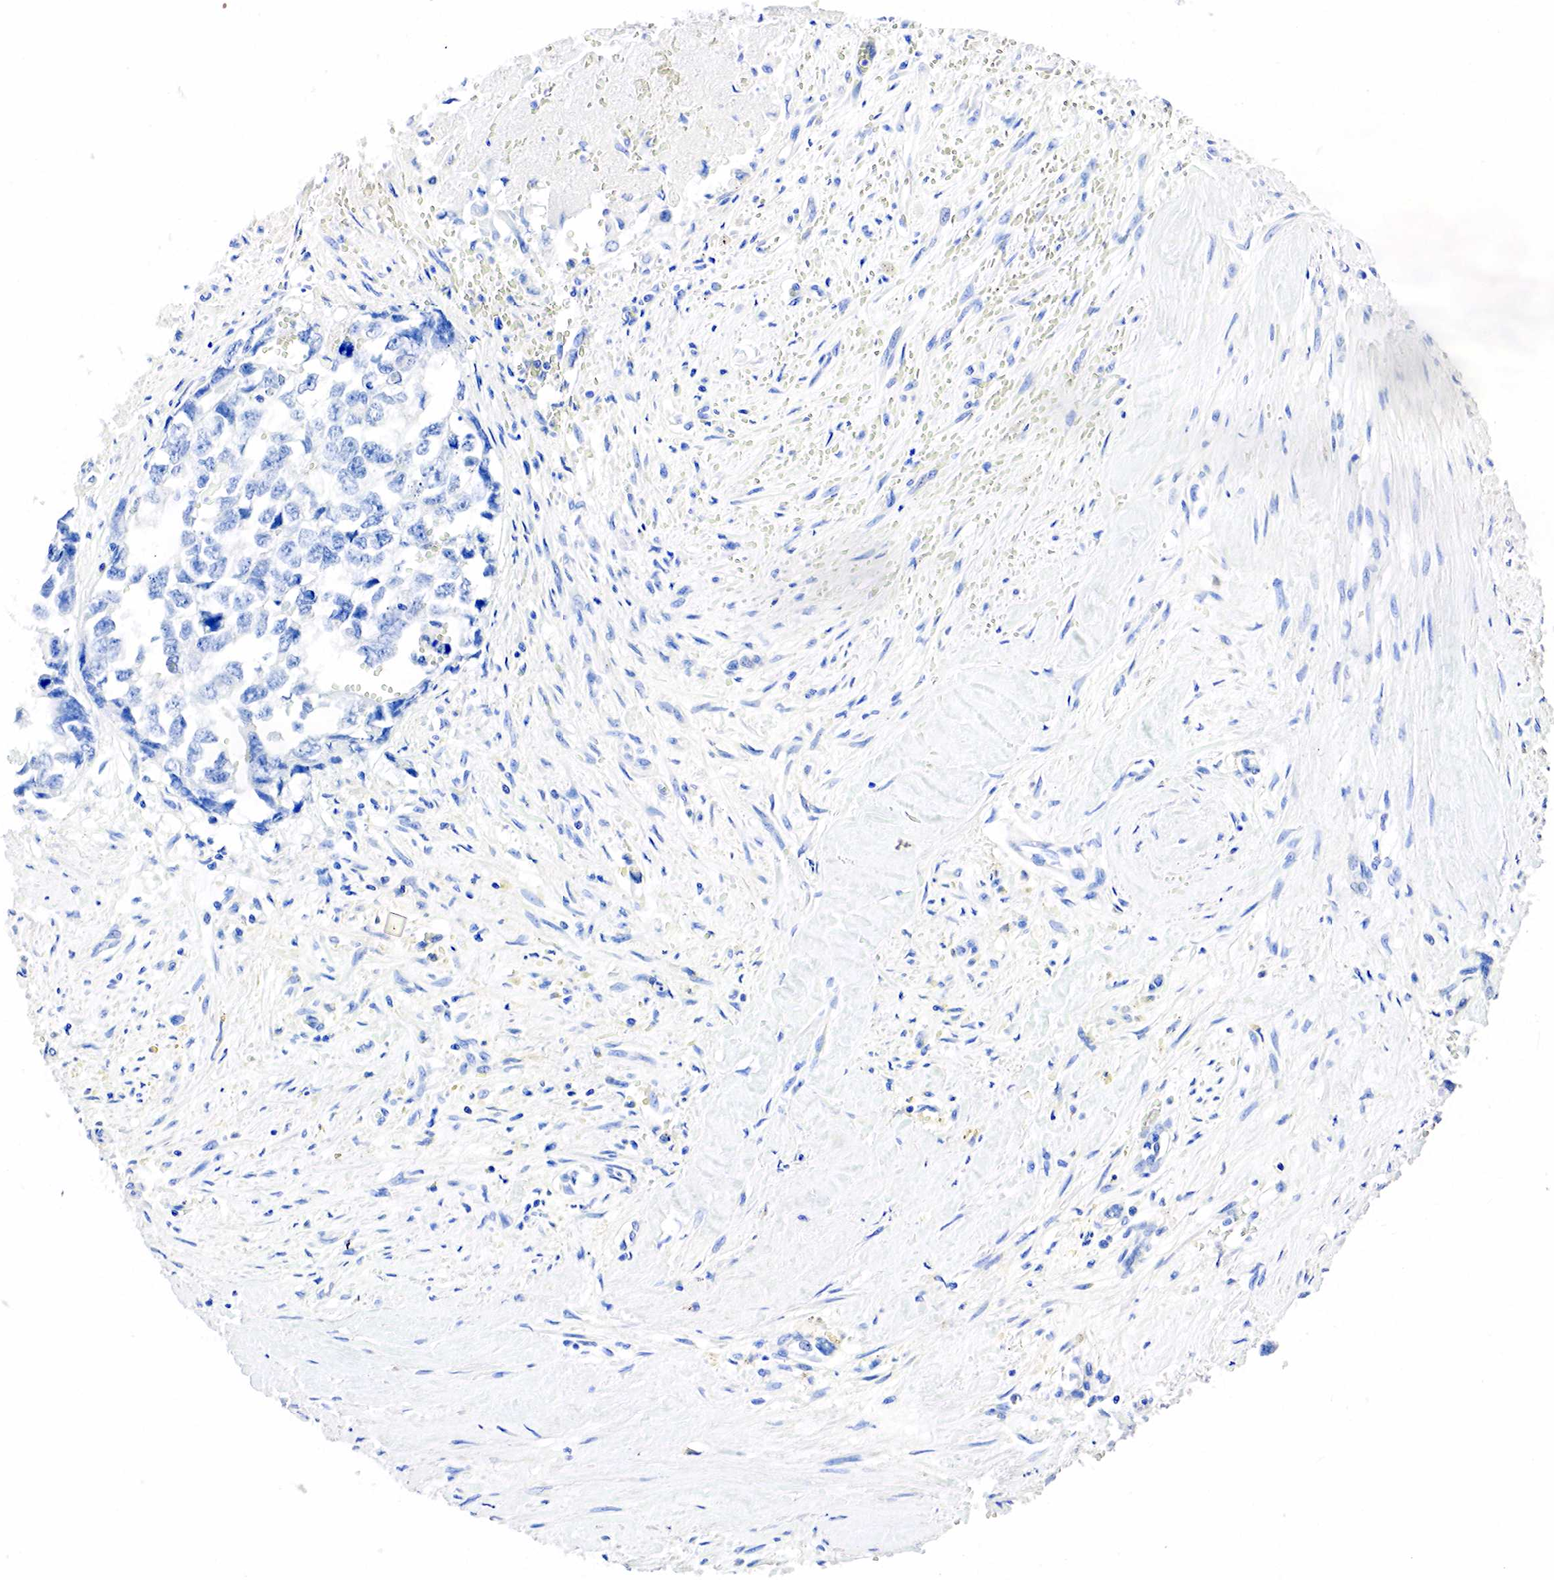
{"staining": {"intensity": "negative", "quantity": "none", "location": "none"}, "tissue": "testis cancer", "cell_type": "Tumor cells", "image_type": "cancer", "snomed": [{"axis": "morphology", "description": "Carcinoma, Embryonal, NOS"}, {"axis": "topography", "description": "Testis"}], "caption": "A photomicrograph of testis cancer (embryonal carcinoma) stained for a protein reveals no brown staining in tumor cells.", "gene": "SST", "patient": {"sex": "male", "age": 31}}